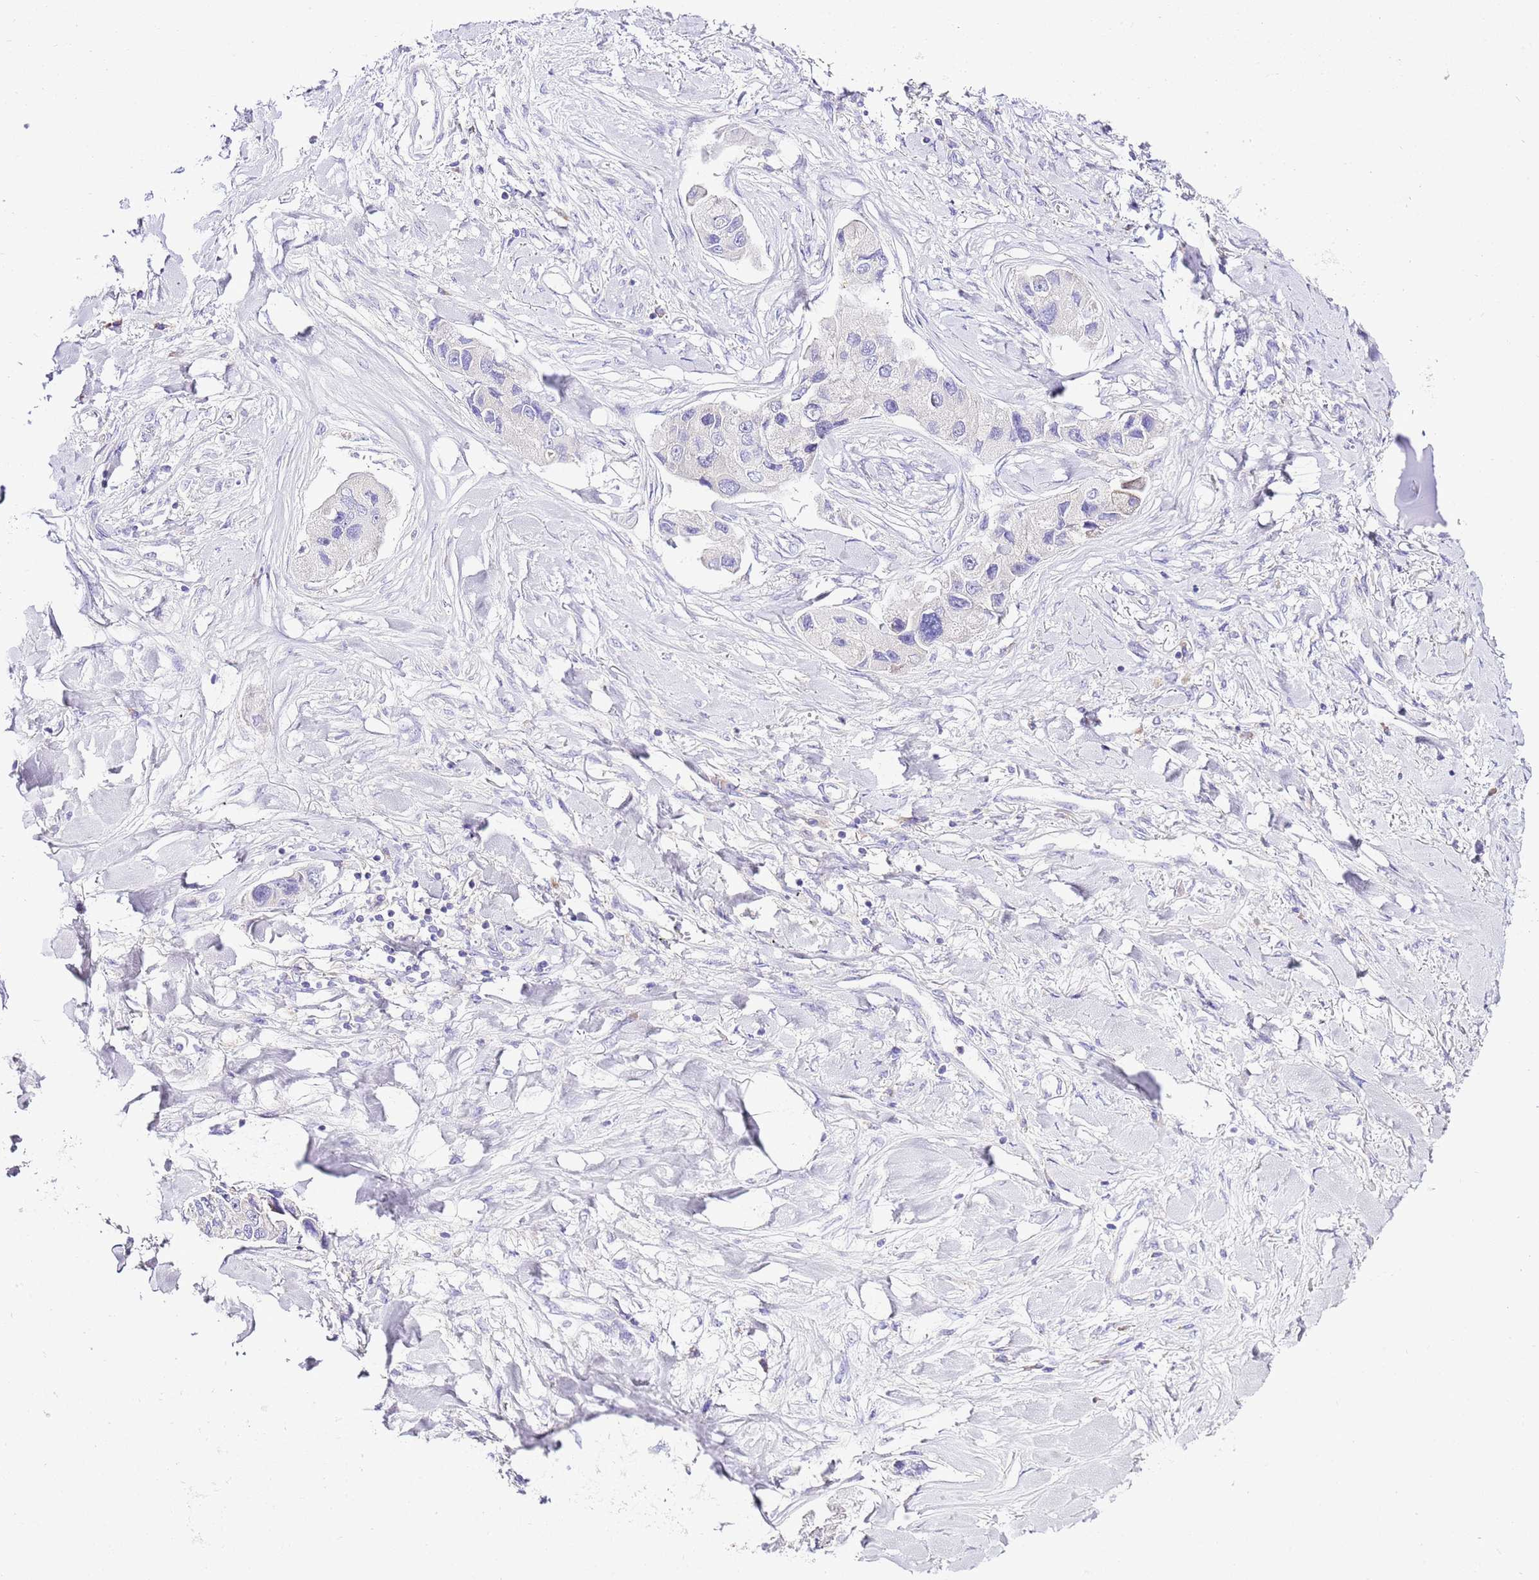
{"staining": {"intensity": "negative", "quantity": "none", "location": "none"}, "tissue": "lung cancer", "cell_type": "Tumor cells", "image_type": "cancer", "snomed": [{"axis": "morphology", "description": "Adenocarcinoma, NOS"}, {"axis": "topography", "description": "Lung"}], "caption": "IHC histopathology image of neoplastic tissue: human lung adenocarcinoma stained with DAB exhibits no significant protein expression in tumor cells. (Brightfield microscopy of DAB (3,3'-diaminobenzidine) IHC at high magnification).", "gene": "RPS10", "patient": {"sex": "female", "age": 54}}